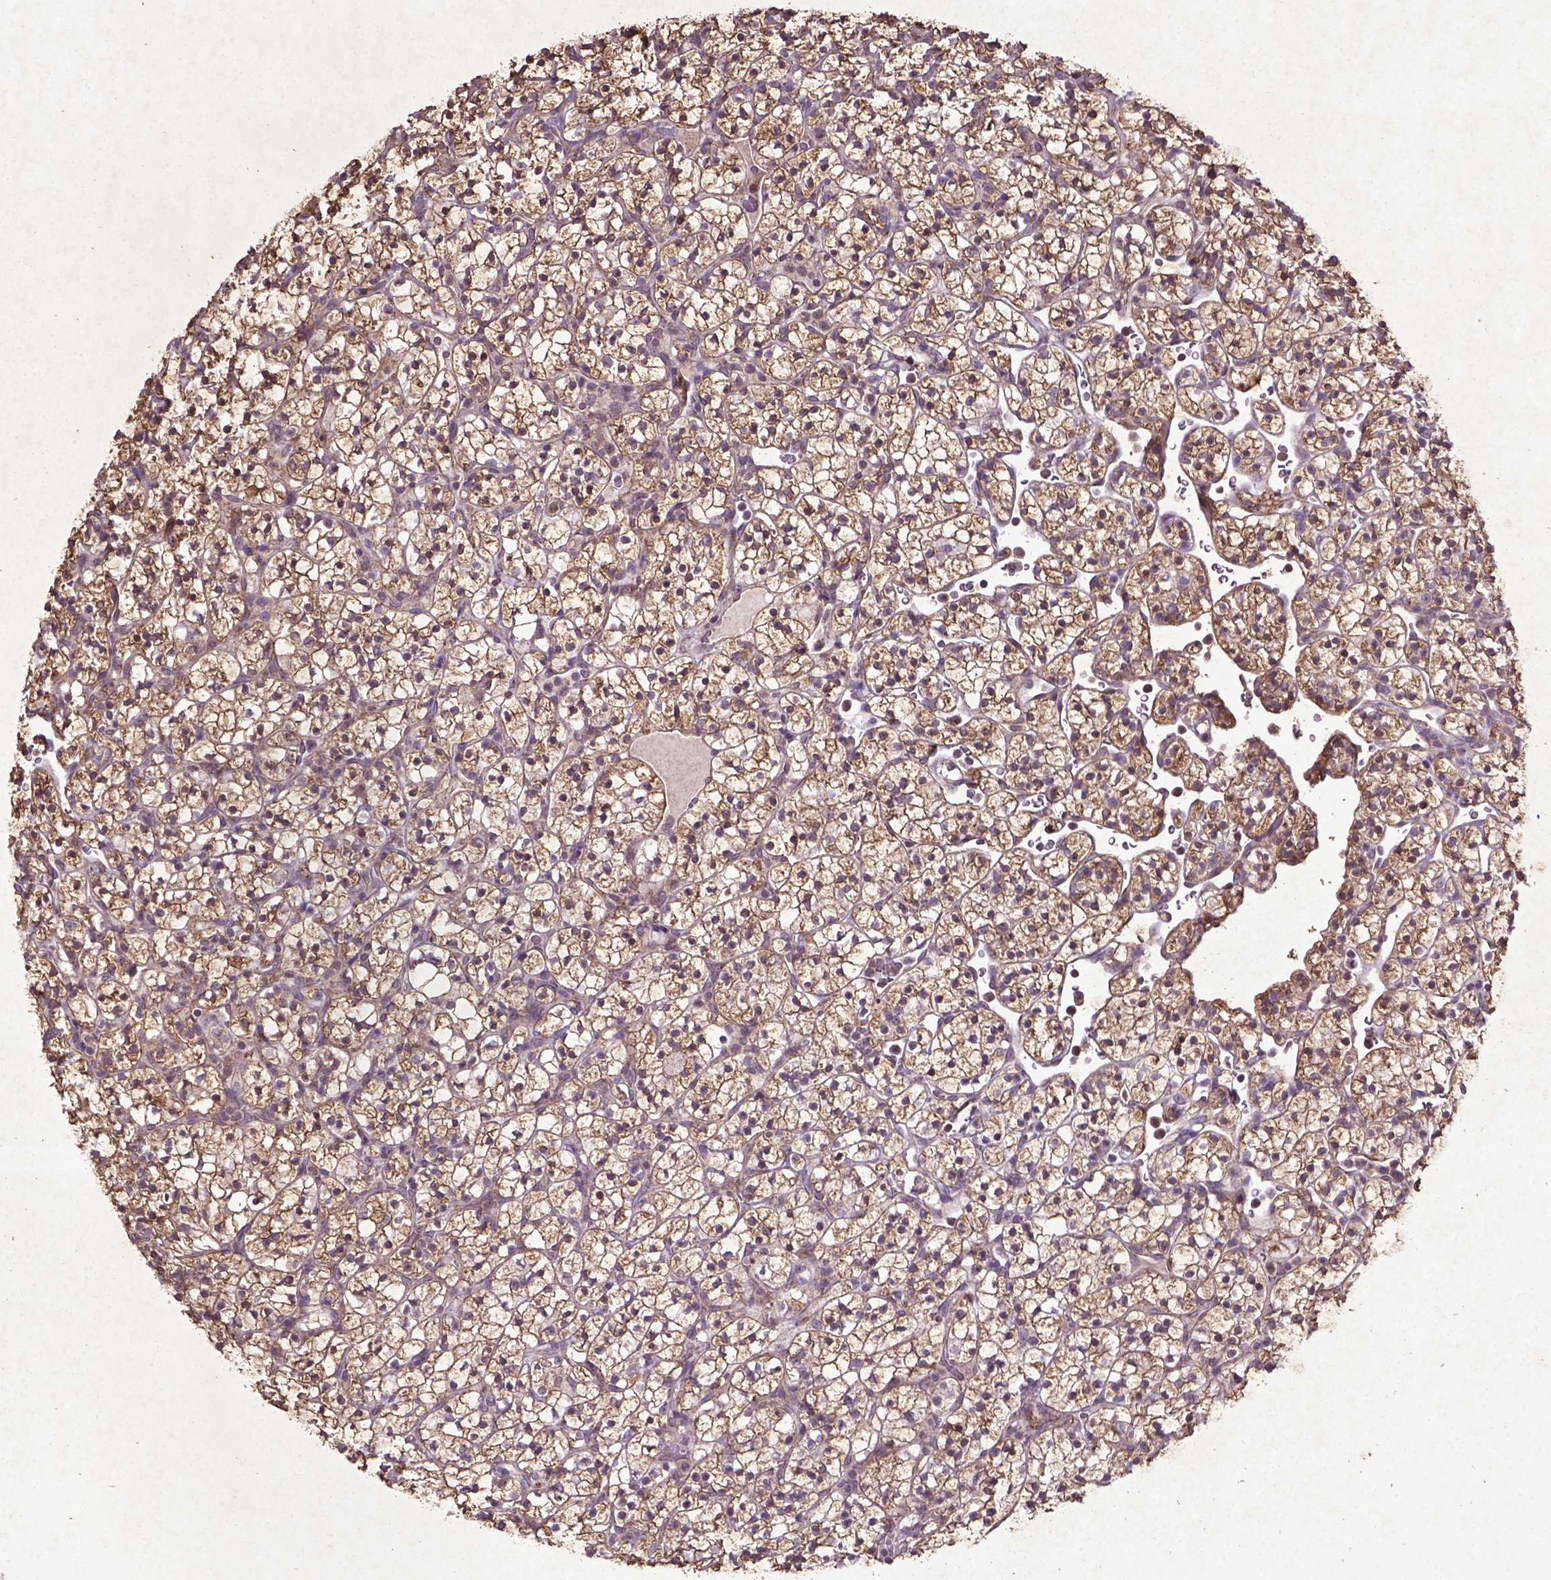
{"staining": {"intensity": "moderate", "quantity": ">75%", "location": "cytoplasmic/membranous"}, "tissue": "renal cancer", "cell_type": "Tumor cells", "image_type": "cancer", "snomed": [{"axis": "morphology", "description": "Adenocarcinoma, NOS"}, {"axis": "topography", "description": "Kidney"}], "caption": "This image reveals renal adenocarcinoma stained with IHC to label a protein in brown. The cytoplasmic/membranous of tumor cells show moderate positivity for the protein. Nuclei are counter-stained blue.", "gene": "MTOR", "patient": {"sex": "female", "age": 89}}